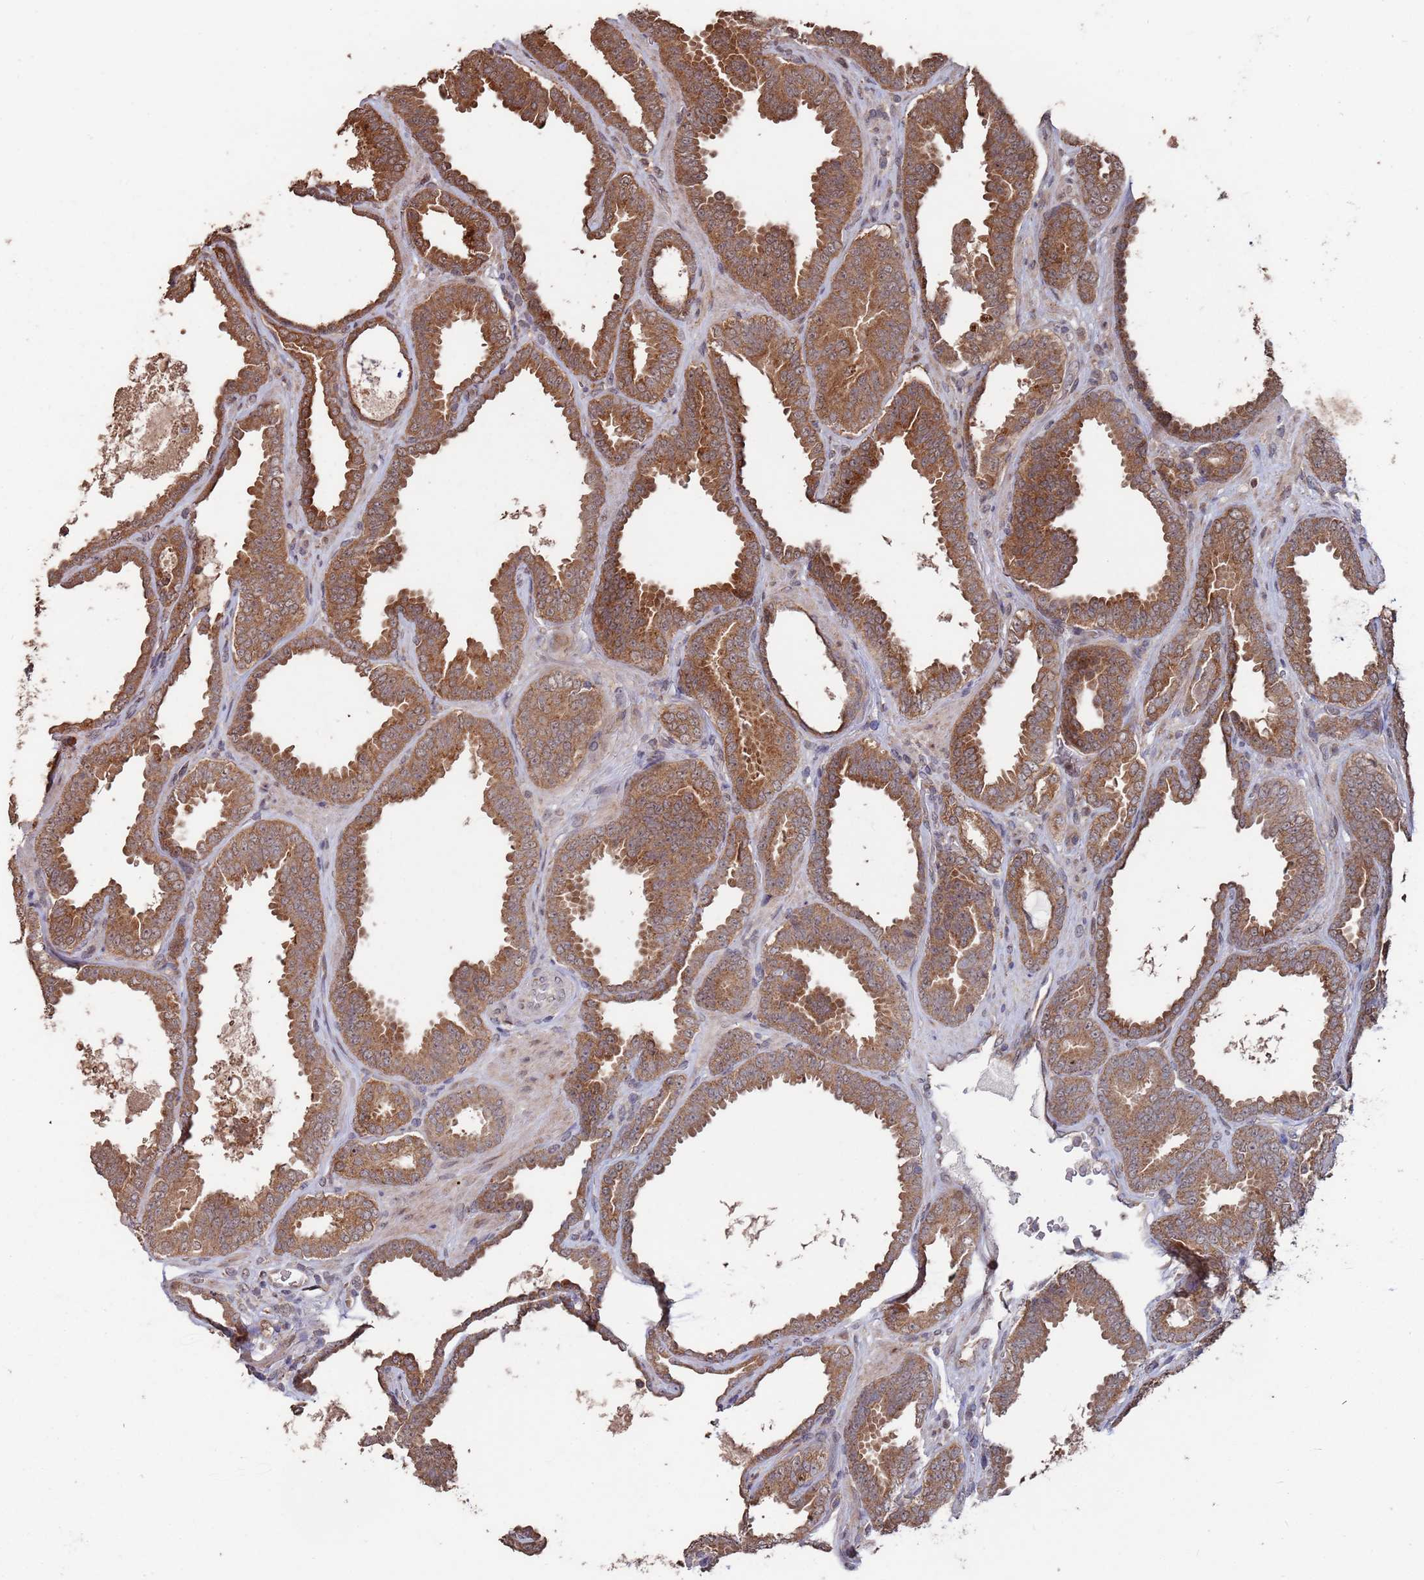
{"staining": {"intensity": "moderate", "quantity": ">75%", "location": "cytoplasmic/membranous"}, "tissue": "prostate cancer", "cell_type": "Tumor cells", "image_type": "cancer", "snomed": [{"axis": "morphology", "description": "Adenocarcinoma, High grade"}, {"axis": "topography", "description": "Prostate"}], "caption": "Human prostate cancer (high-grade adenocarcinoma) stained with a brown dye exhibits moderate cytoplasmic/membranous positive expression in approximately >75% of tumor cells.", "gene": "PRR7", "patient": {"sex": "male", "age": 72}}